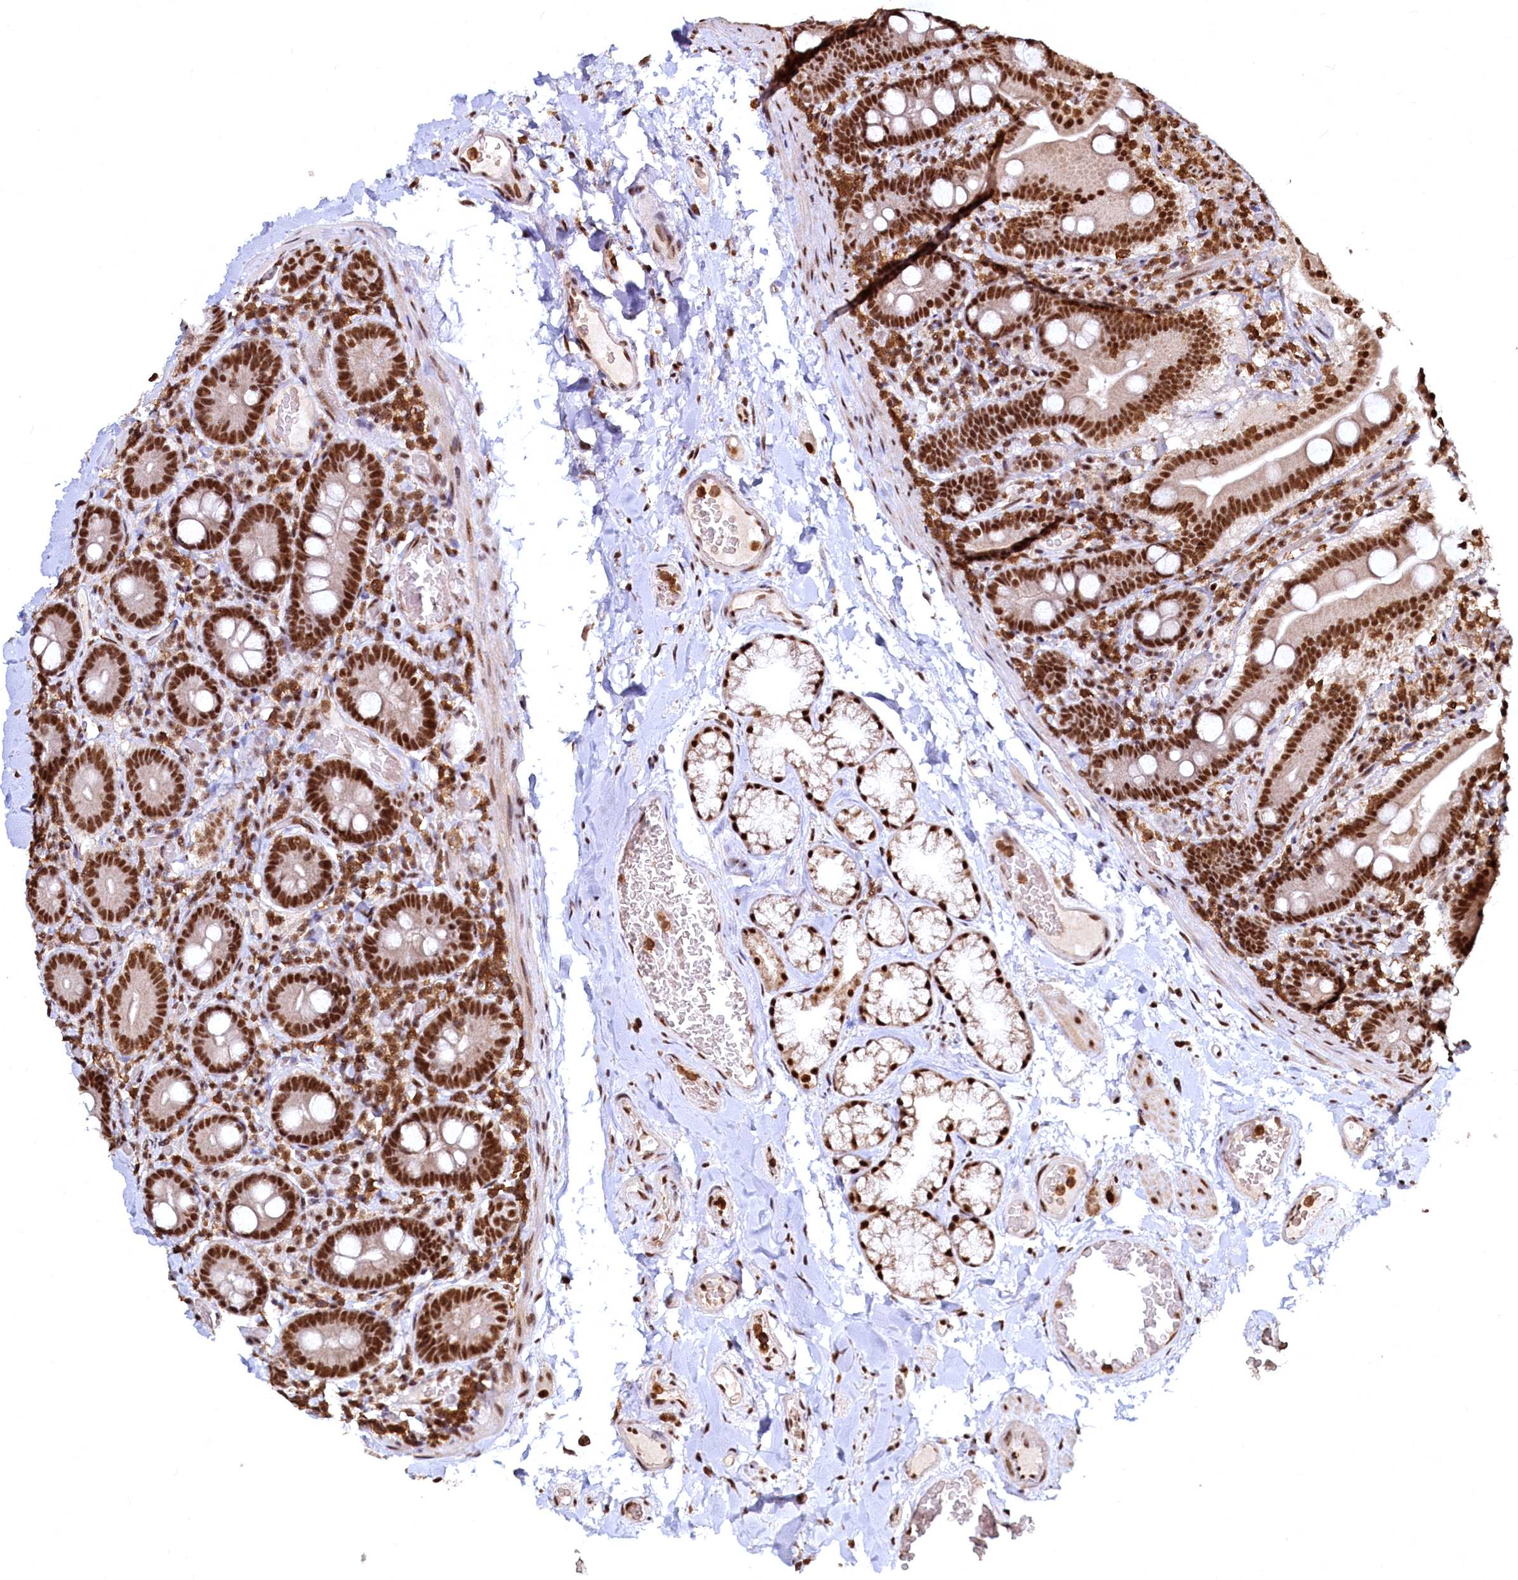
{"staining": {"intensity": "strong", "quantity": ">75%", "location": "cytoplasmic/membranous,nuclear"}, "tissue": "duodenum", "cell_type": "Glandular cells", "image_type": "normal", "snomed": [{"axis": "morphology", "description": "Normal tissue, NOS"}, {"axis": "topography", "description": "Duodenum"}], "caption": "Immunohistochemical staining of unremarkable duodenum shows >75% levels of strong cytoplasmic/membranous,nuclear protein positivity in approximately >75% of glandular cells. (DAB IHC, brown staining for protein, blue staining for nuclei).", "gene": "RSRC2", "patient": {"sex": "male", "age": 55}}